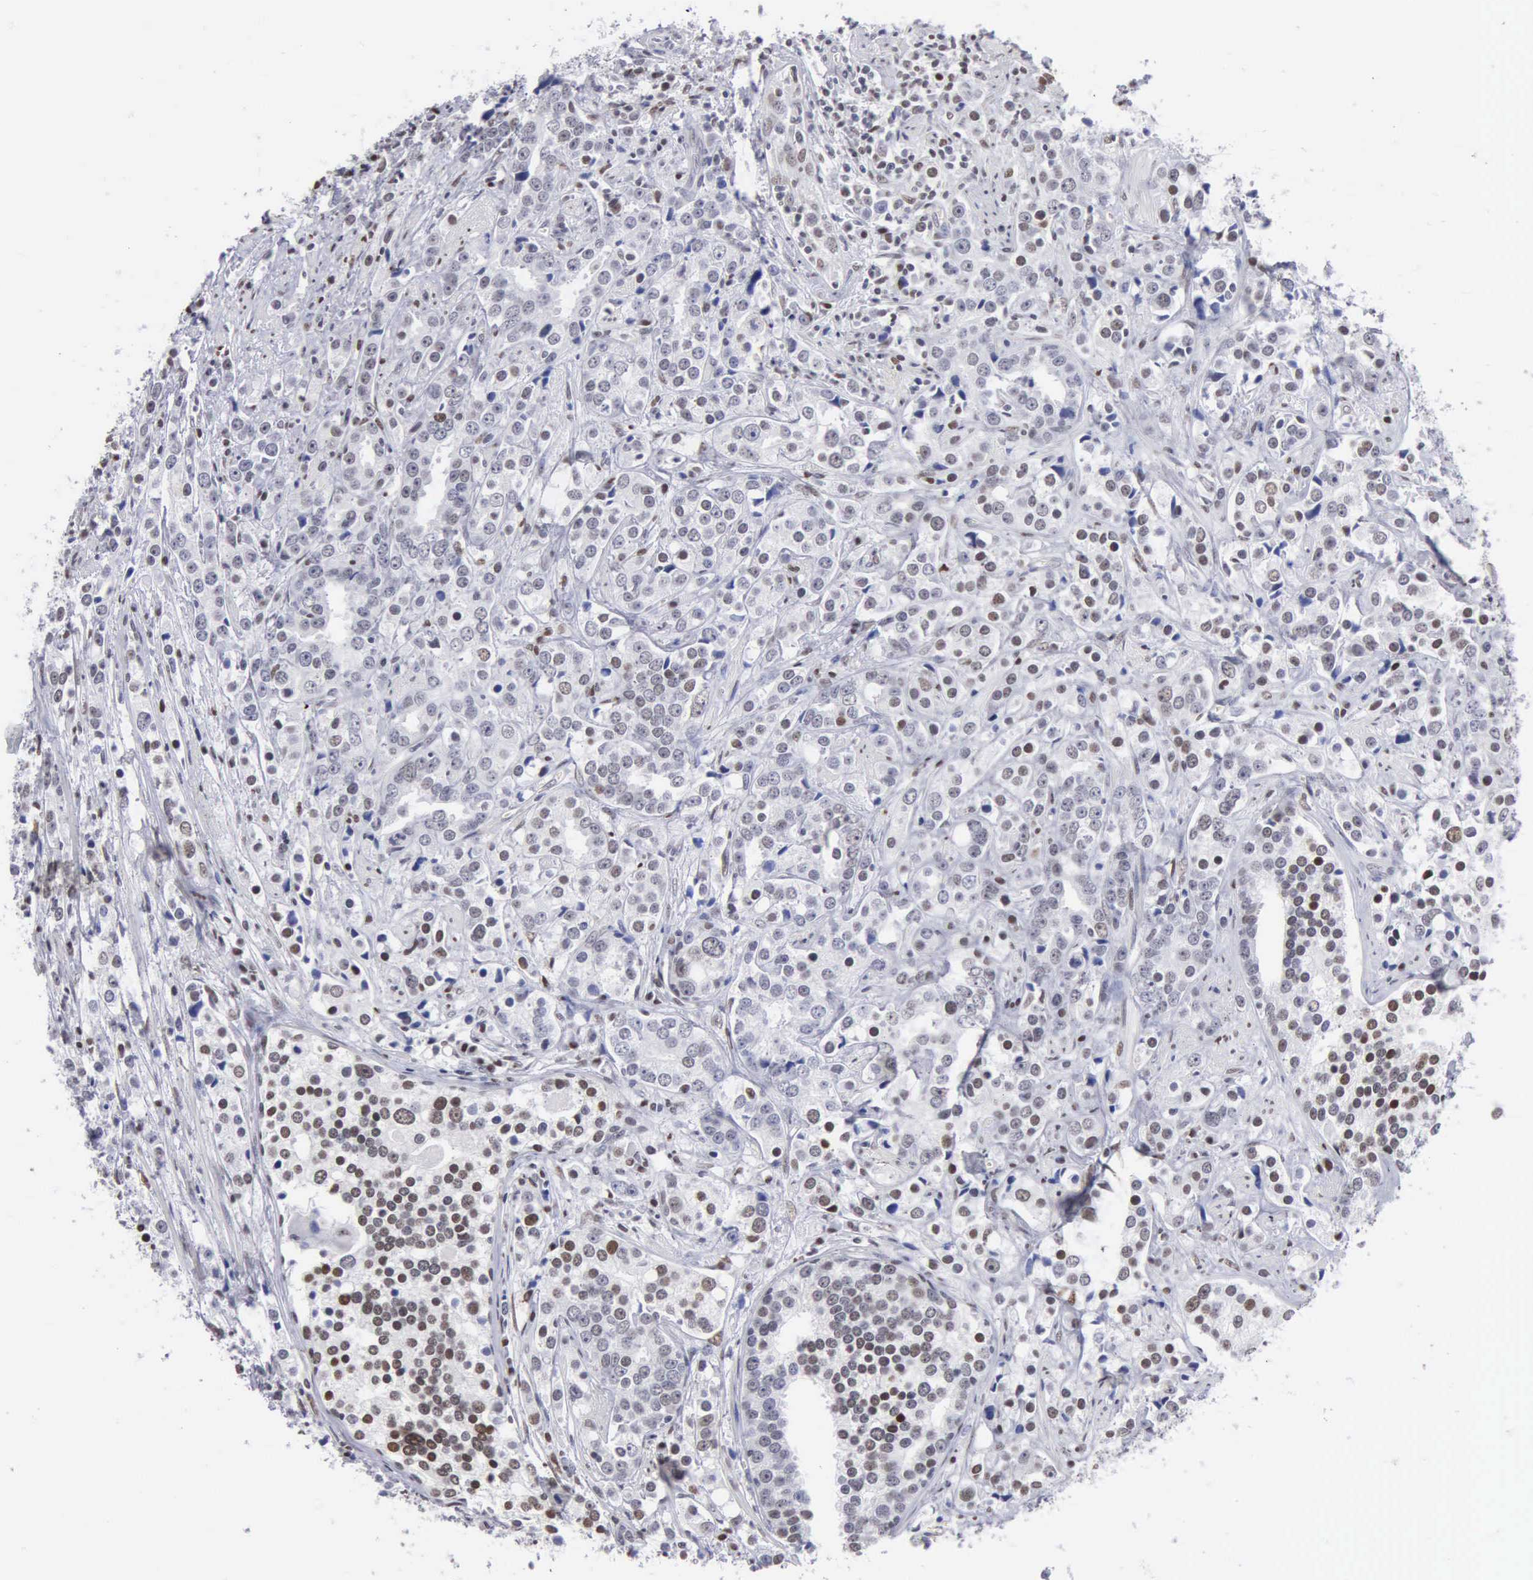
{"staining": {"intensity": "moderate", "quantity": "<25%", "location": "nuclear"}, "tissue": "prostate cancer", "cell_type": "Tumor cells", "image_type": "cancer", "snomed": [{"axis": "morphology", "description": "Adenocarcinoma, High grade"}, {"axis": "topography", "description": "Prostate"}], "caption": "Human prostate high-grade adenocarcinoma stained for a protein (brown) exhibits moderate nuclear positive positivity in approximately <25% of tumor cells.", "gene": "CCNG1", "patient": {"sex": "male", "age": 71}}